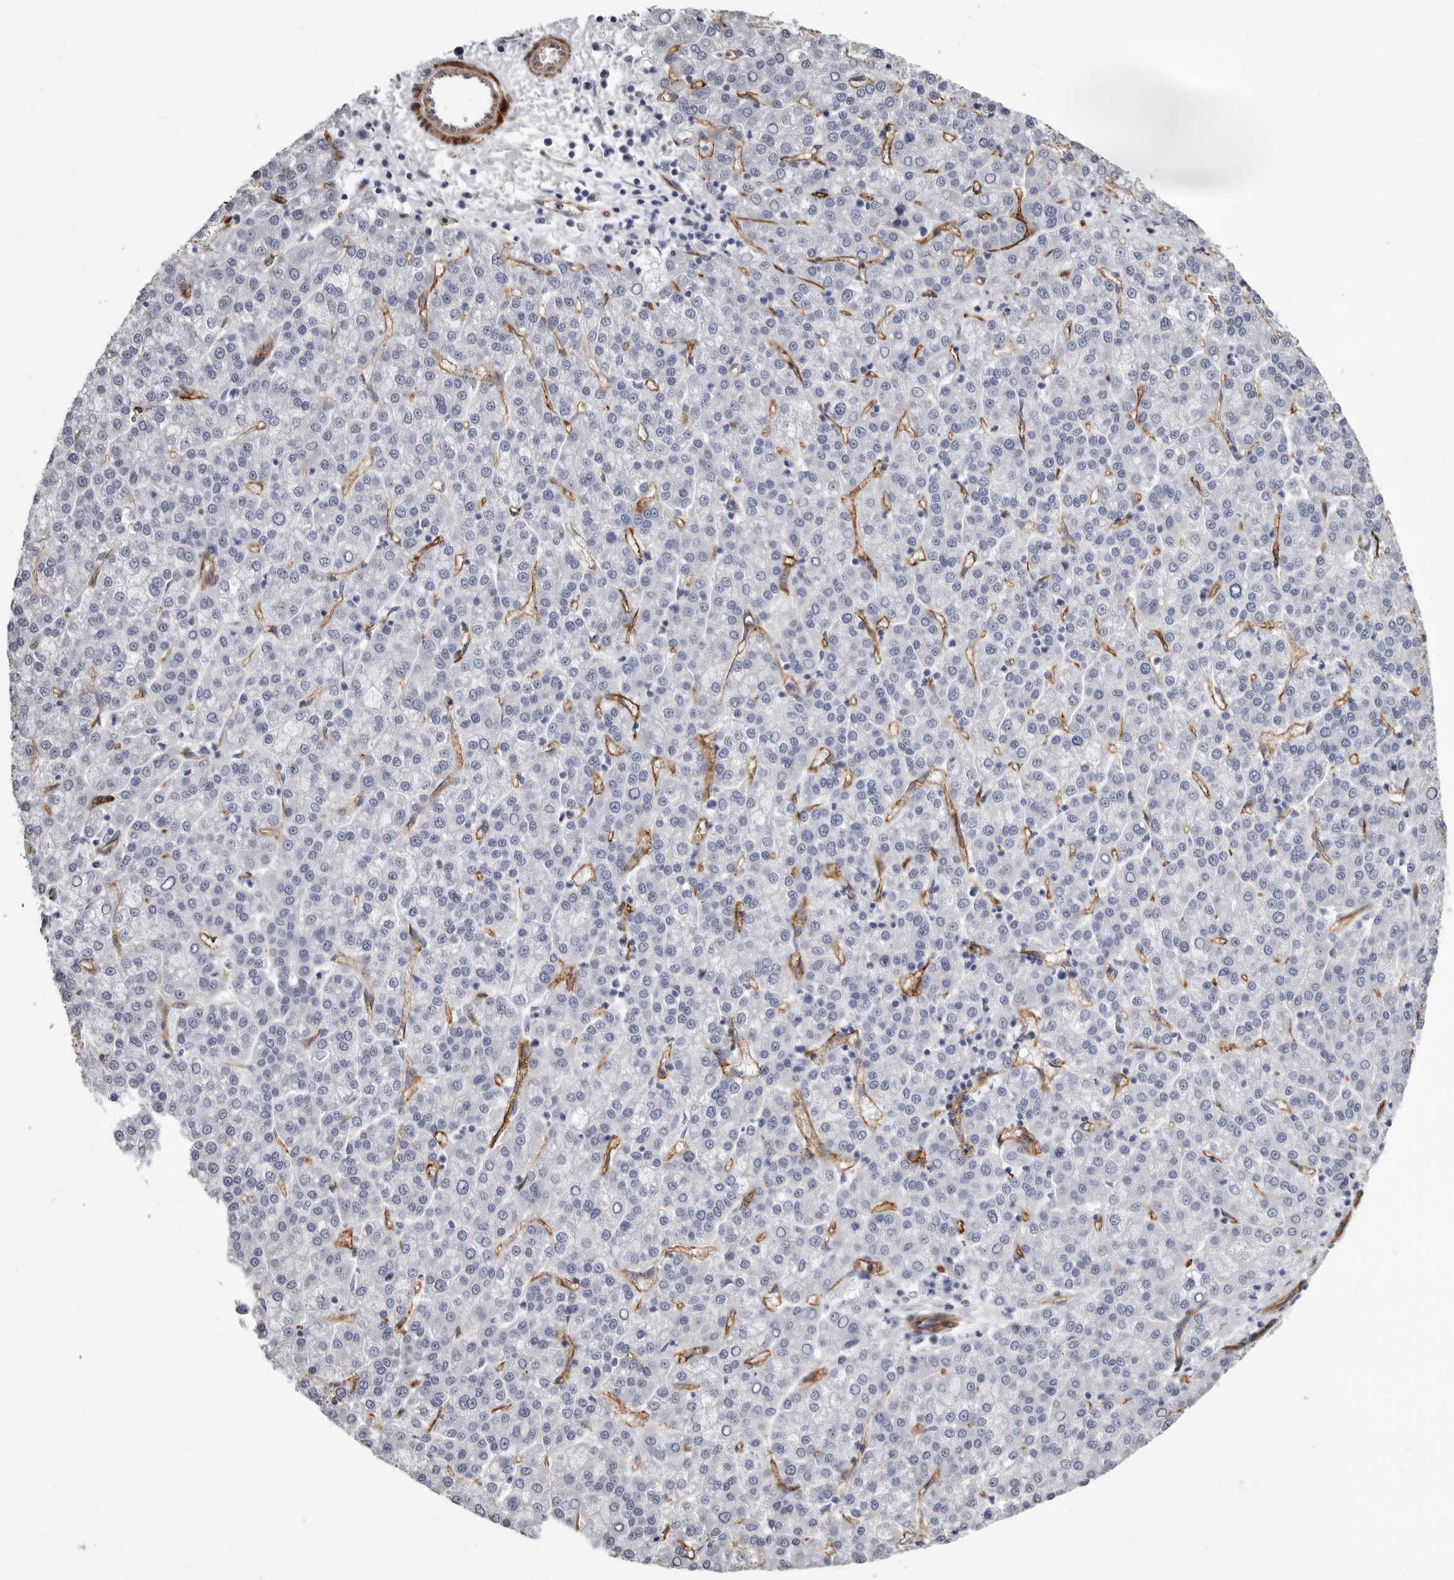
{"staining": {"intensity": "negative", "quantity": "none", "location": "none"}, "tissue": "liver cancer", "cell_type": "Tumor cells", "image_type": "cancer", "snomed": [{"axis": "morphology", "description": "Carcinoma, Hepatocellular, NOS"}, {"axis": "topography", "description": "Liver"}], "caption": "Photomicrograph shows no protein staining in tumor cells of liver hepatocellular carcinoma tissue.", "gene": "ADGRL4", "patient": {"sex": "female", "age": 58}}